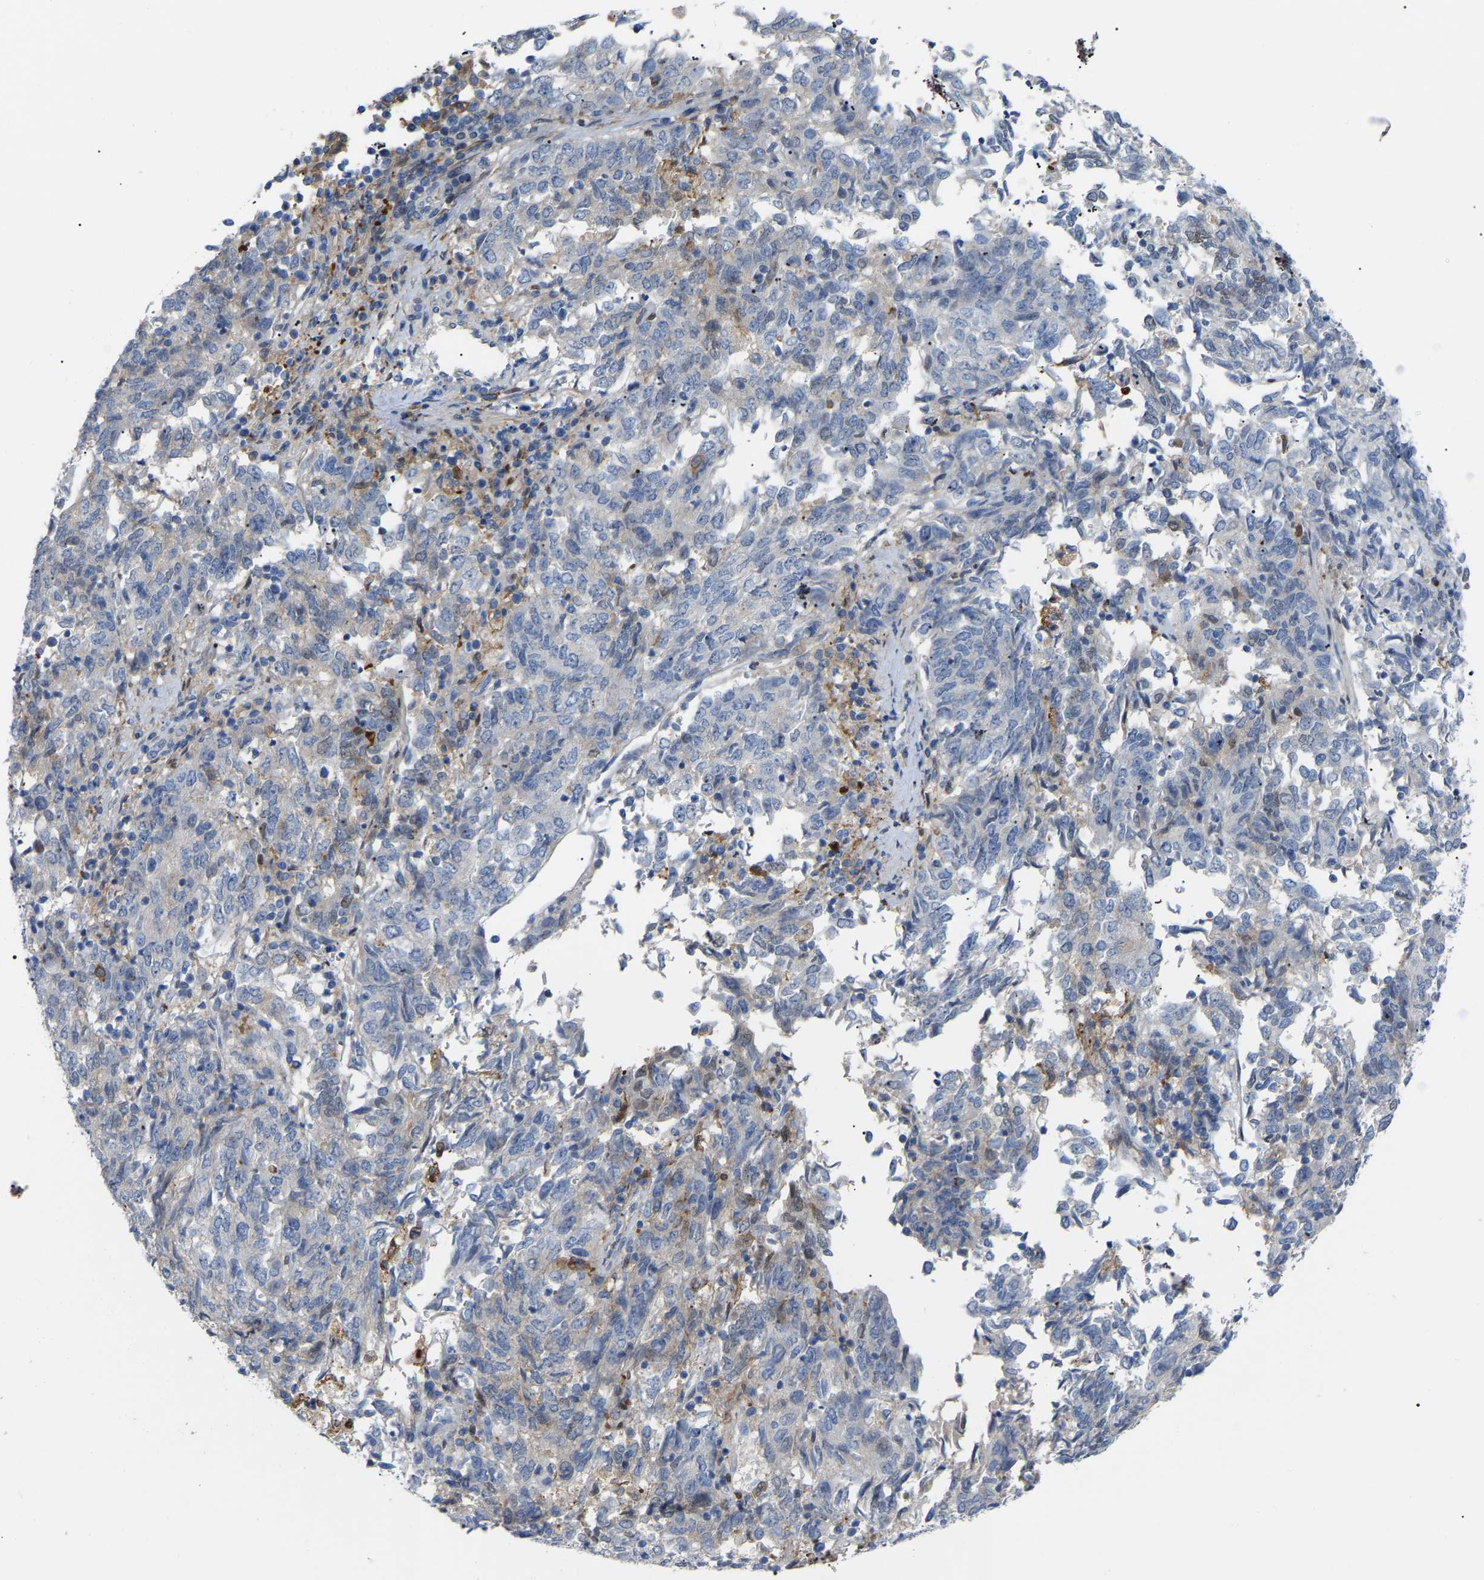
{"staining": {"intensity": "weak", "quantity": "<25%", "location": "cytoplasmic/membranous"}, "tissue": "endometrial cancer", "cell_type": "Tumor cells", "image_type": "cancer", "snomed": [{"axis": "morphology", "description": "Adenocarcinoma, NOS"}, {"axis": "topography", "description": "Endometrium"}], "caption": "The photomicrograph displays no staining of tumor cells in endometrial cancer.", "gene": "ABTB2", "patient": {"sex": "female", "age": 80}}